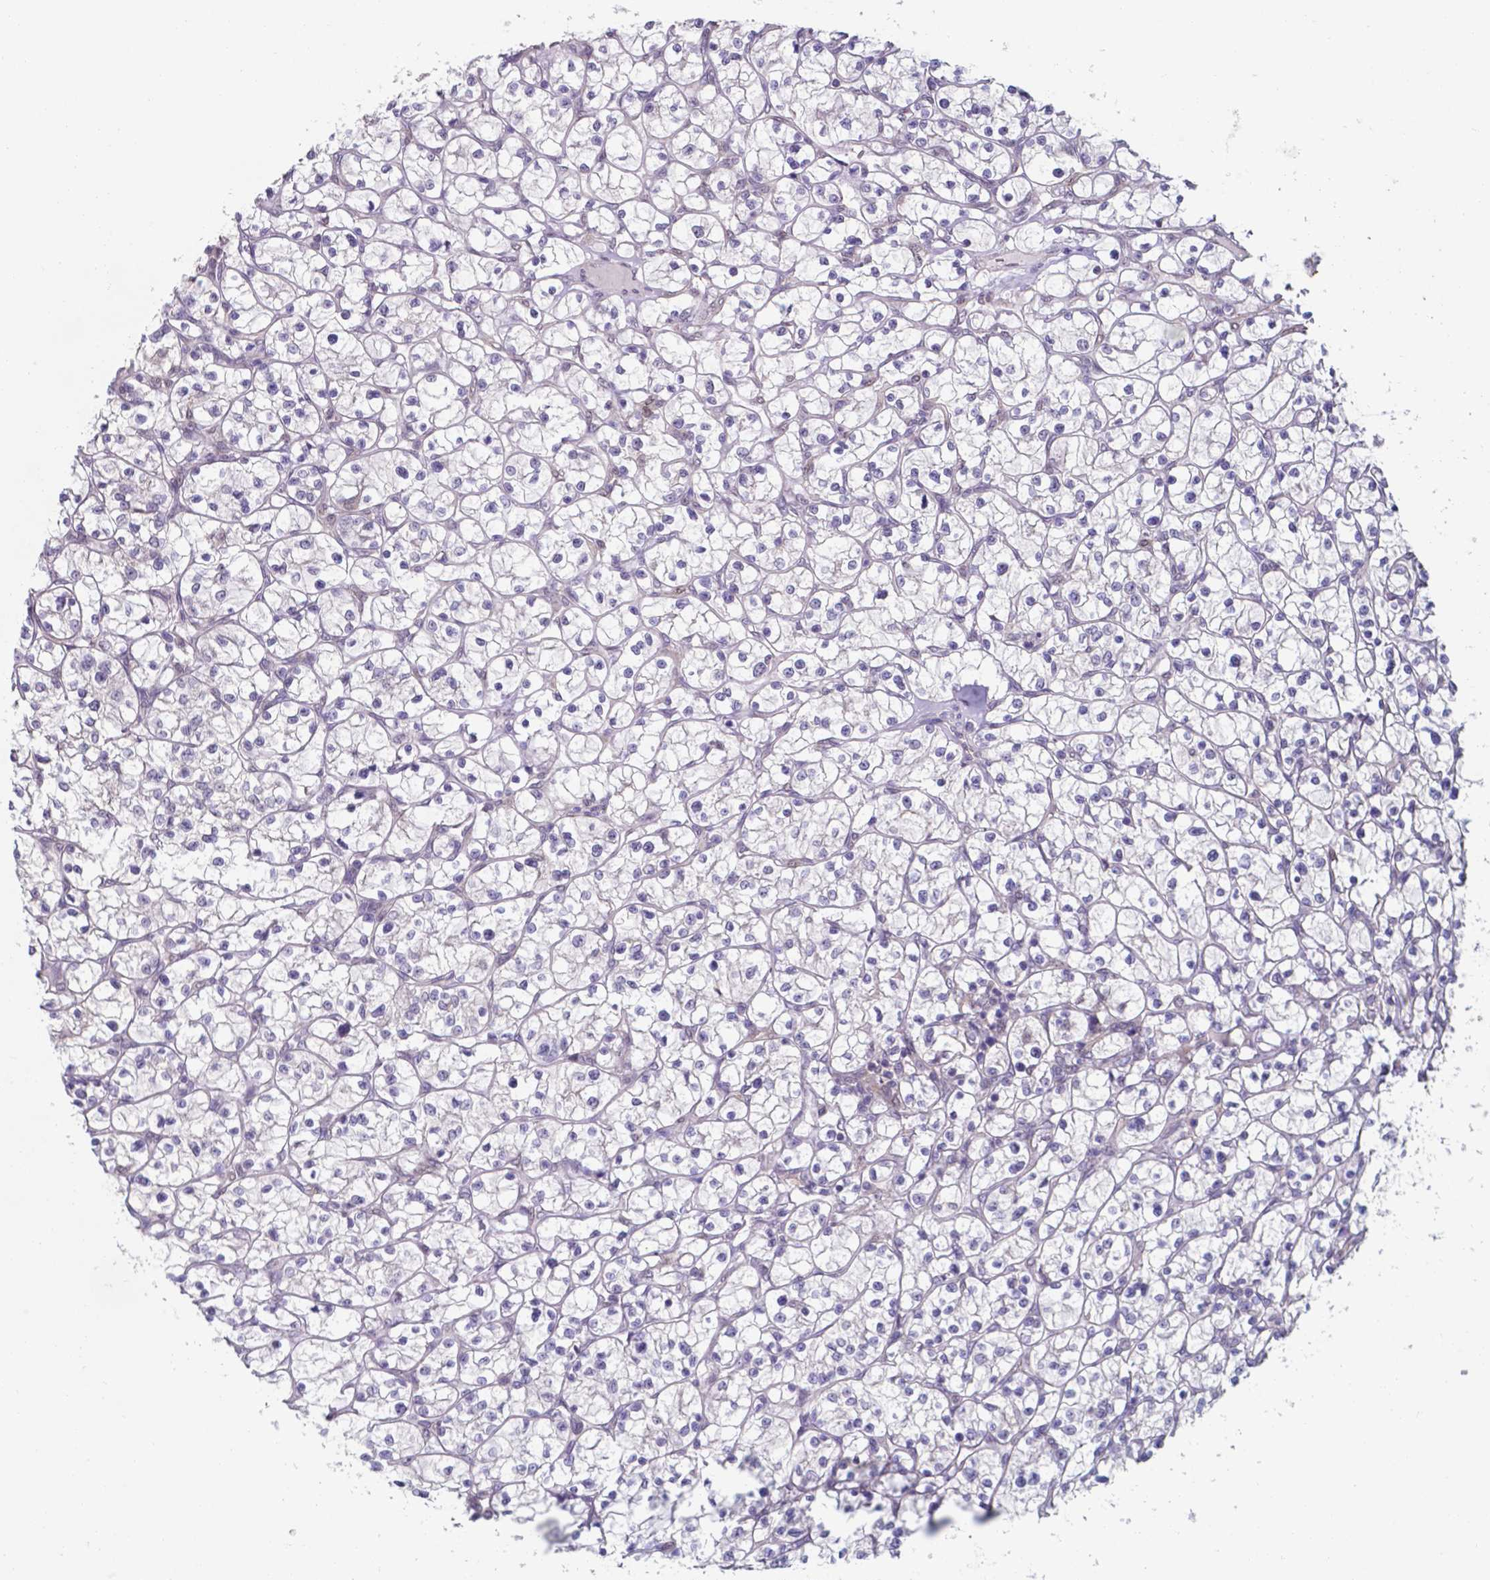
{"staining": {"intensity": "negative", "quantity": "none", "location": "none"}, "tissue": "renal cancer", "cell_type": "Tumor cells", "image_type": "cancer", "snomed": [{"axis": "morphology", "description": "Adenocarcinoma, NOS"}, {"axis": "topography", "description": "Kidney"}], "caption": "The IHC photomicrograph has no significant positivity in tumor cells of renal cancer tissue.", "gene": "UBE2E2", "patient": {"sex": "female", "age": 64}}